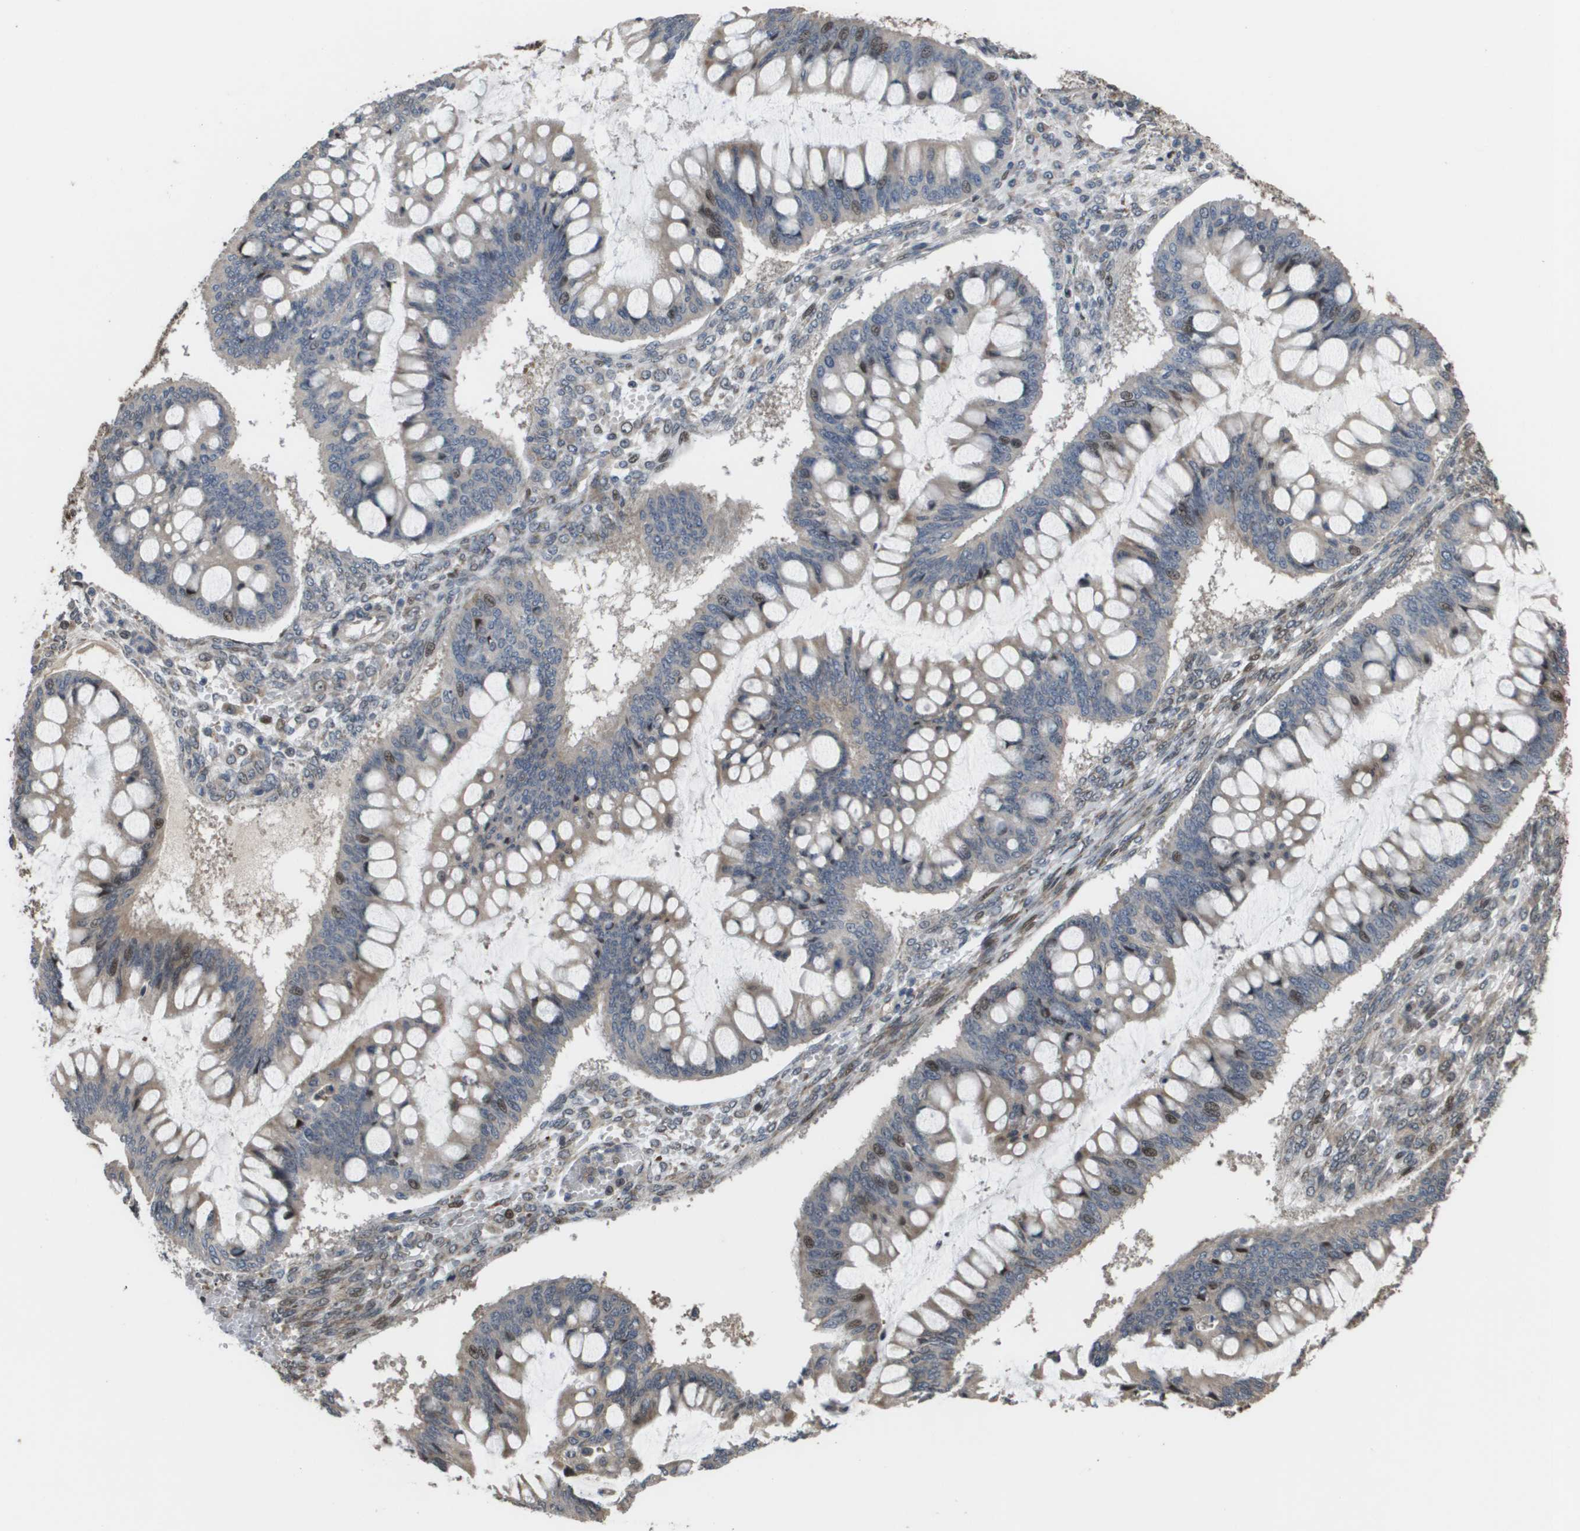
{"staining": {"intensity": "moderate", "quantity": "<25%", "location": "nuclear"}, "tissue": "ovarian cancer", "cell_type": "Tumor cells", "image_type": "cancer", "snomed": [{"axis": "morphology", "description": "Cystadenocarcinoma, mucinous, NOS"}, {"axis": "topography", "description": "Ovary"}], "caption": "Immunohistochemistry (IHC) image of ovarian cancer stained for a protein (brown), which shows low levels of moderate nuclear expression in approximately <25% of tumor cells.", "gene": "AXIN2", "patient": {"sex": "female", "age": 73}}